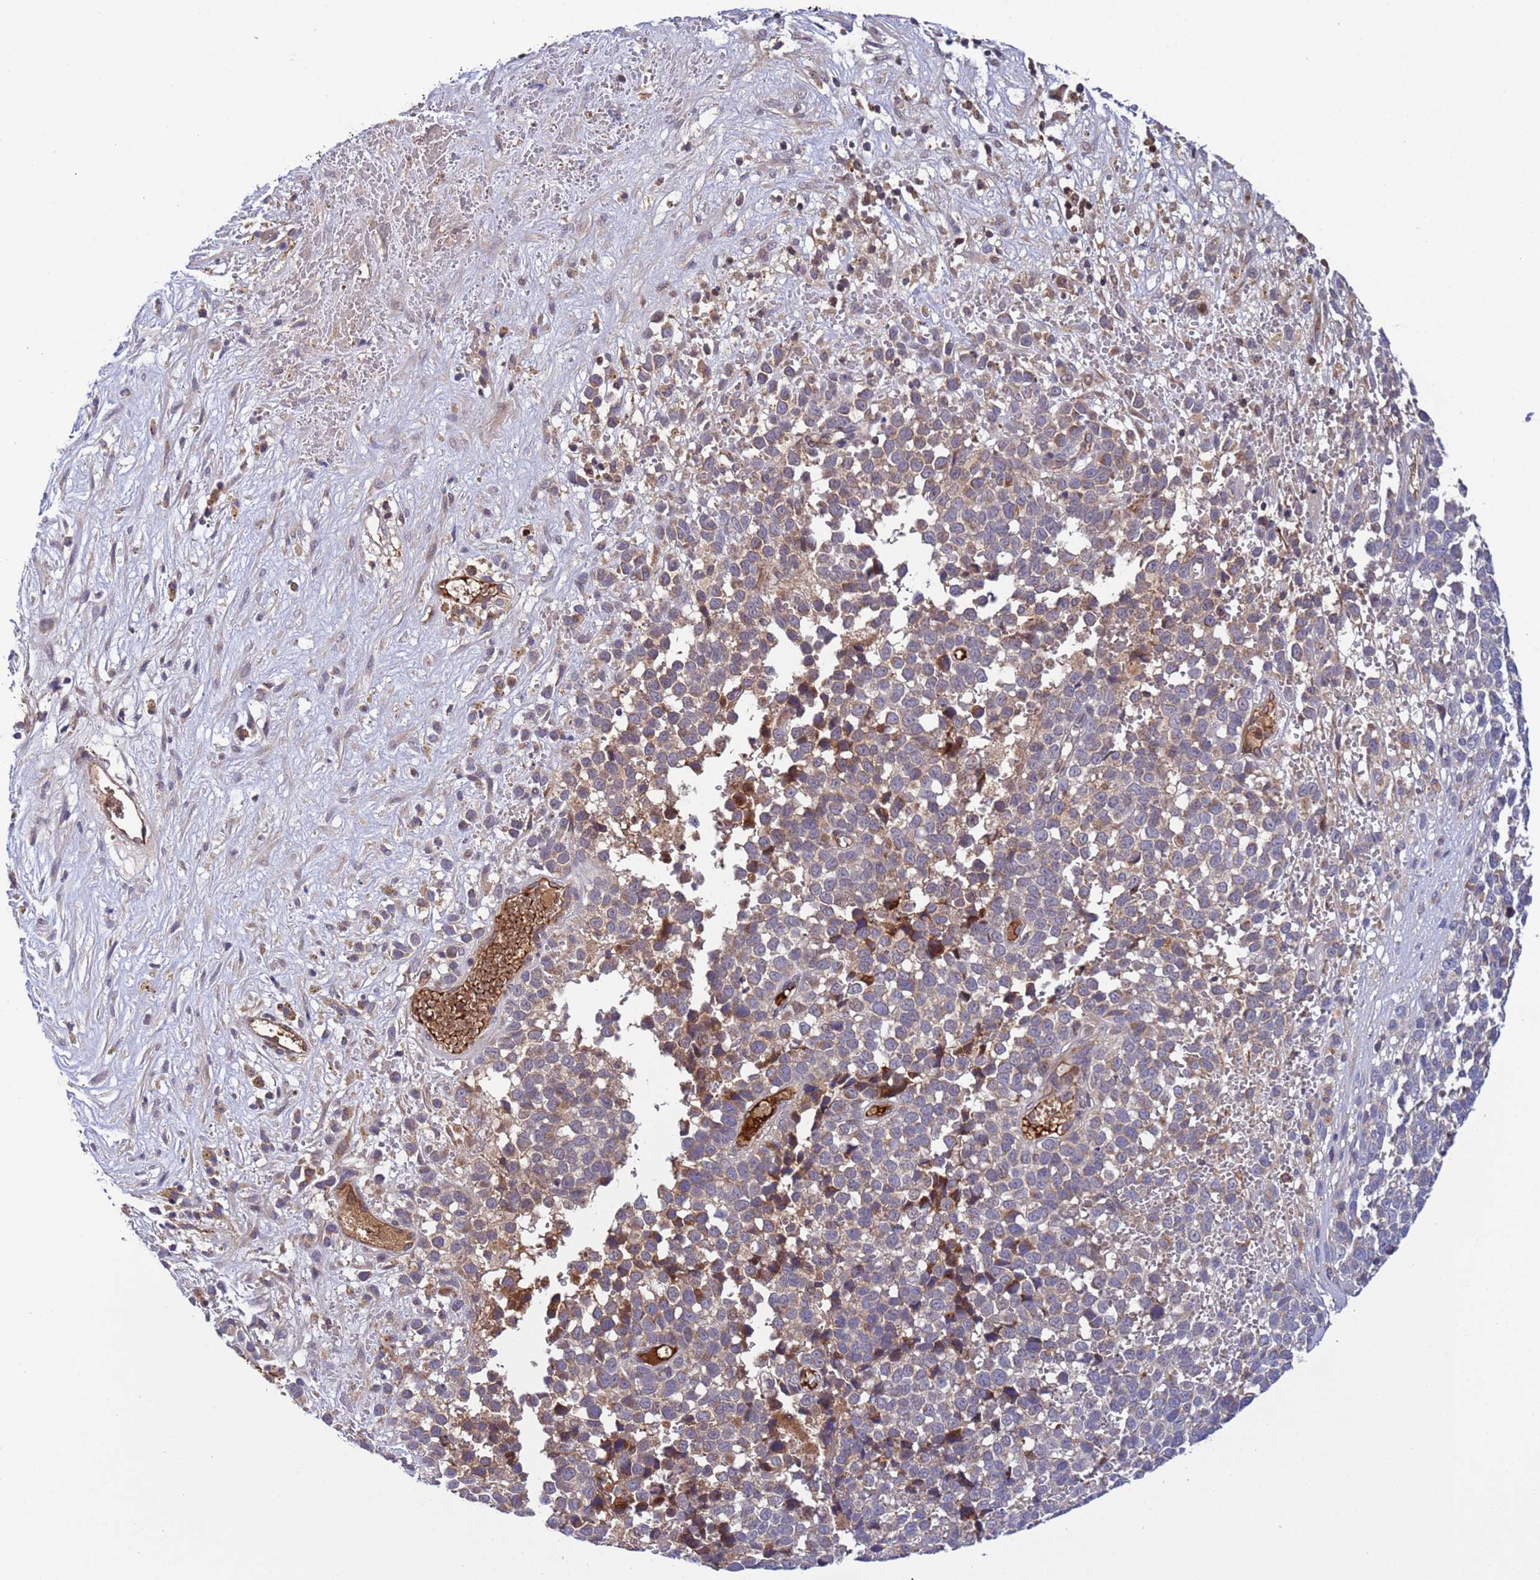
{"staining": {"intensity": "weak", "quantity": "<25%", "location": "cytoplasmic/membranous"}, "tissue": "melanoma", "cell_type": "Tumor cells", "image_type": "cancer", "snomed": [{"axis": "morphology", "description": "Malignant melanoma, NOS"}, {"axis": "topography", "description": "Nose, NOS"}], "caption": "Immunohistochemistry histopathology image of neoplastic tissue: malignant melanoma stained with DAB reveals no significant protein staining in tumor cells.", "gene": "PARP16", "patient": {"sex": "female", "age": 48}}